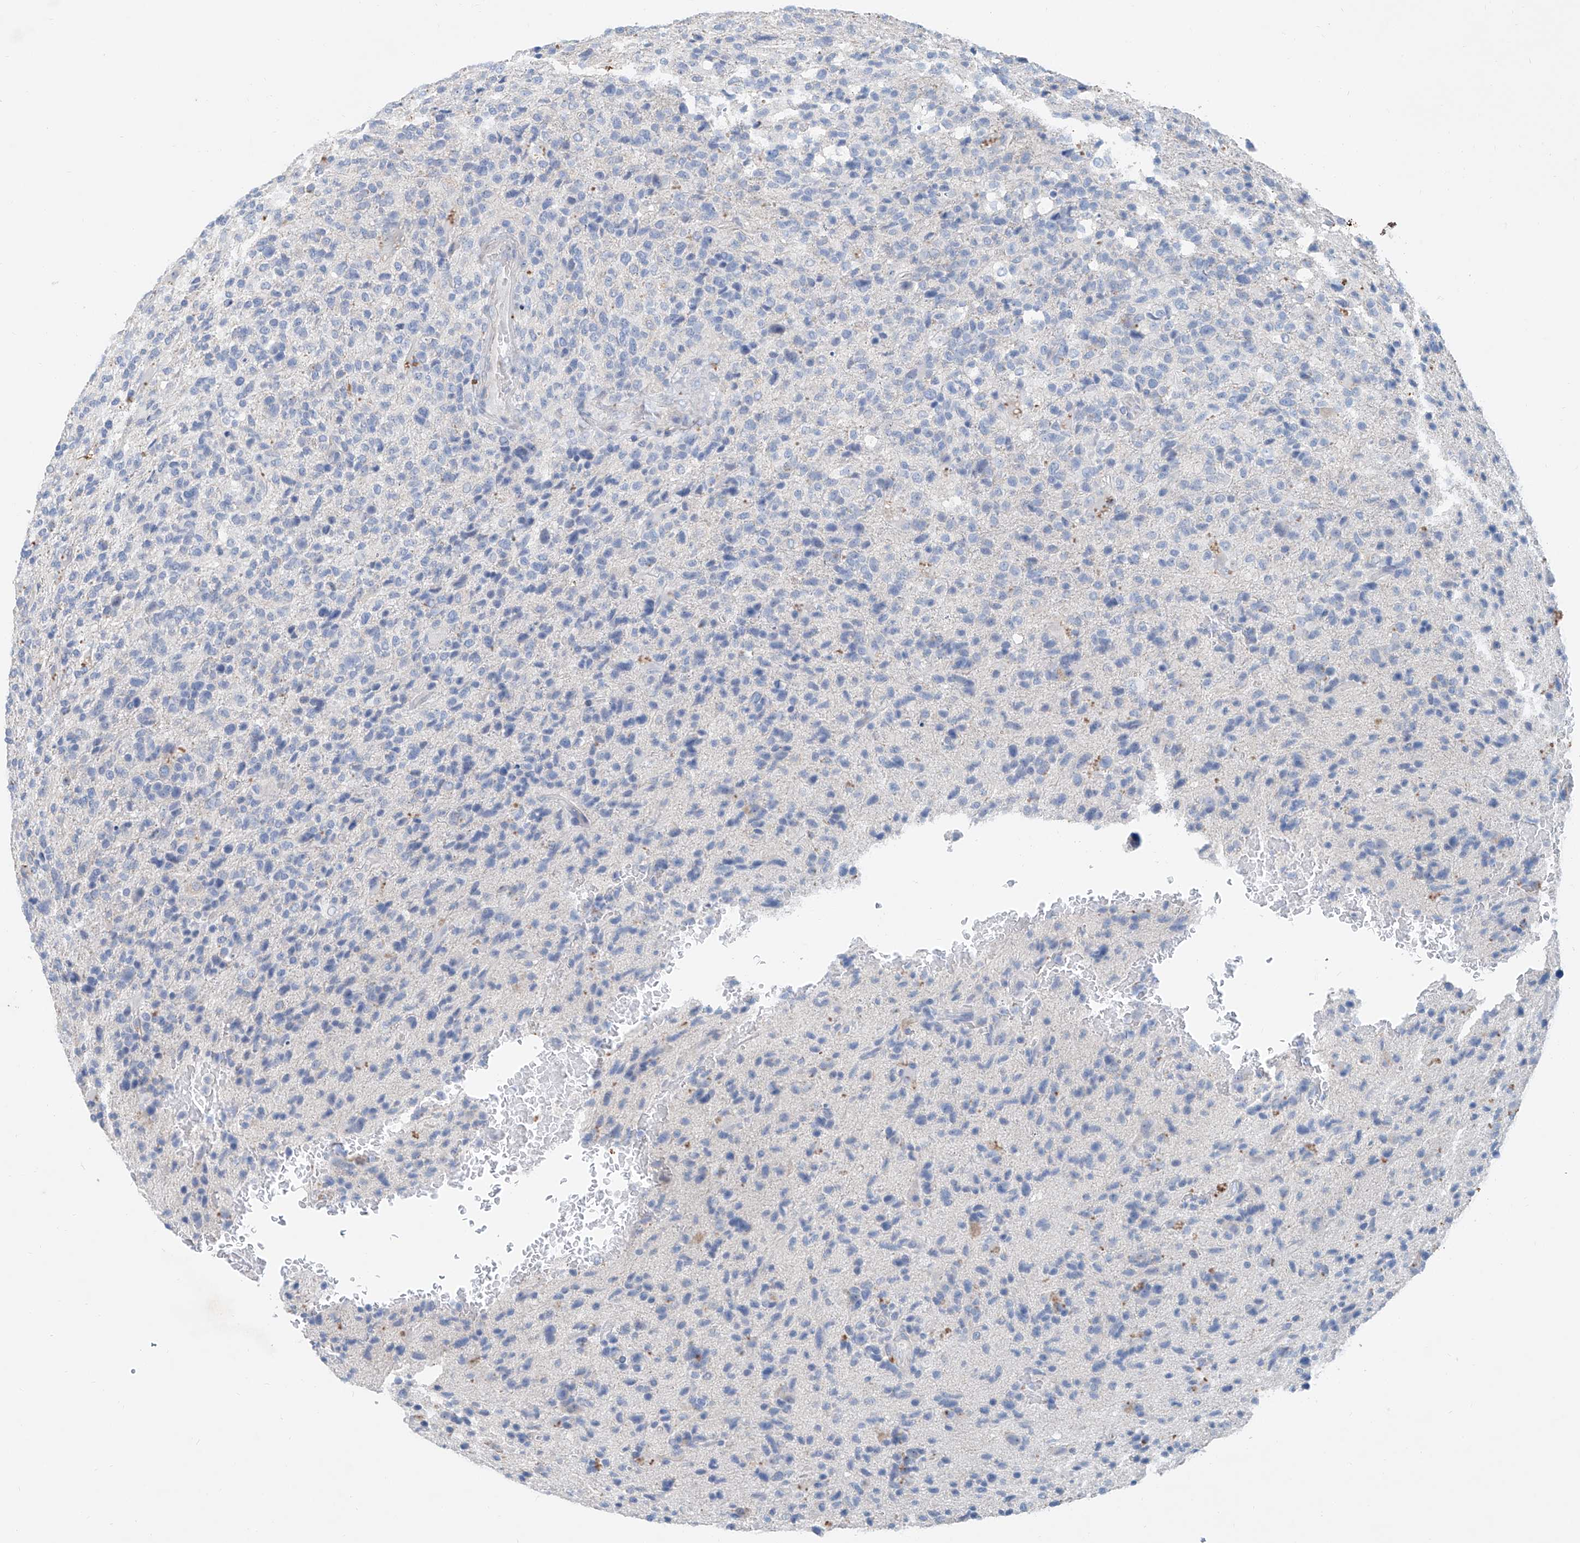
{"staining": {"intensity": "negative", "quantity": "none", "location": "none"}, "tissue": "glioma", "cell_type": "Tumor cells", "image_type": "cancer", "snomed": [{"axis": "morphology", "description": "Glioma, malignant, High grade"}, {"axis": "topography", "description": "Brain"}], "caption": "This histopathology image is of malignant high-grade glioma stained with immunohistochemistry to label a protein in brown with the nuclei are counter-stained blue. There is no expression in tumor cells. Nuclei are stained in blue.", "gene": "ANKRD34A", "patient": {"sex": "male", "age": 72}}